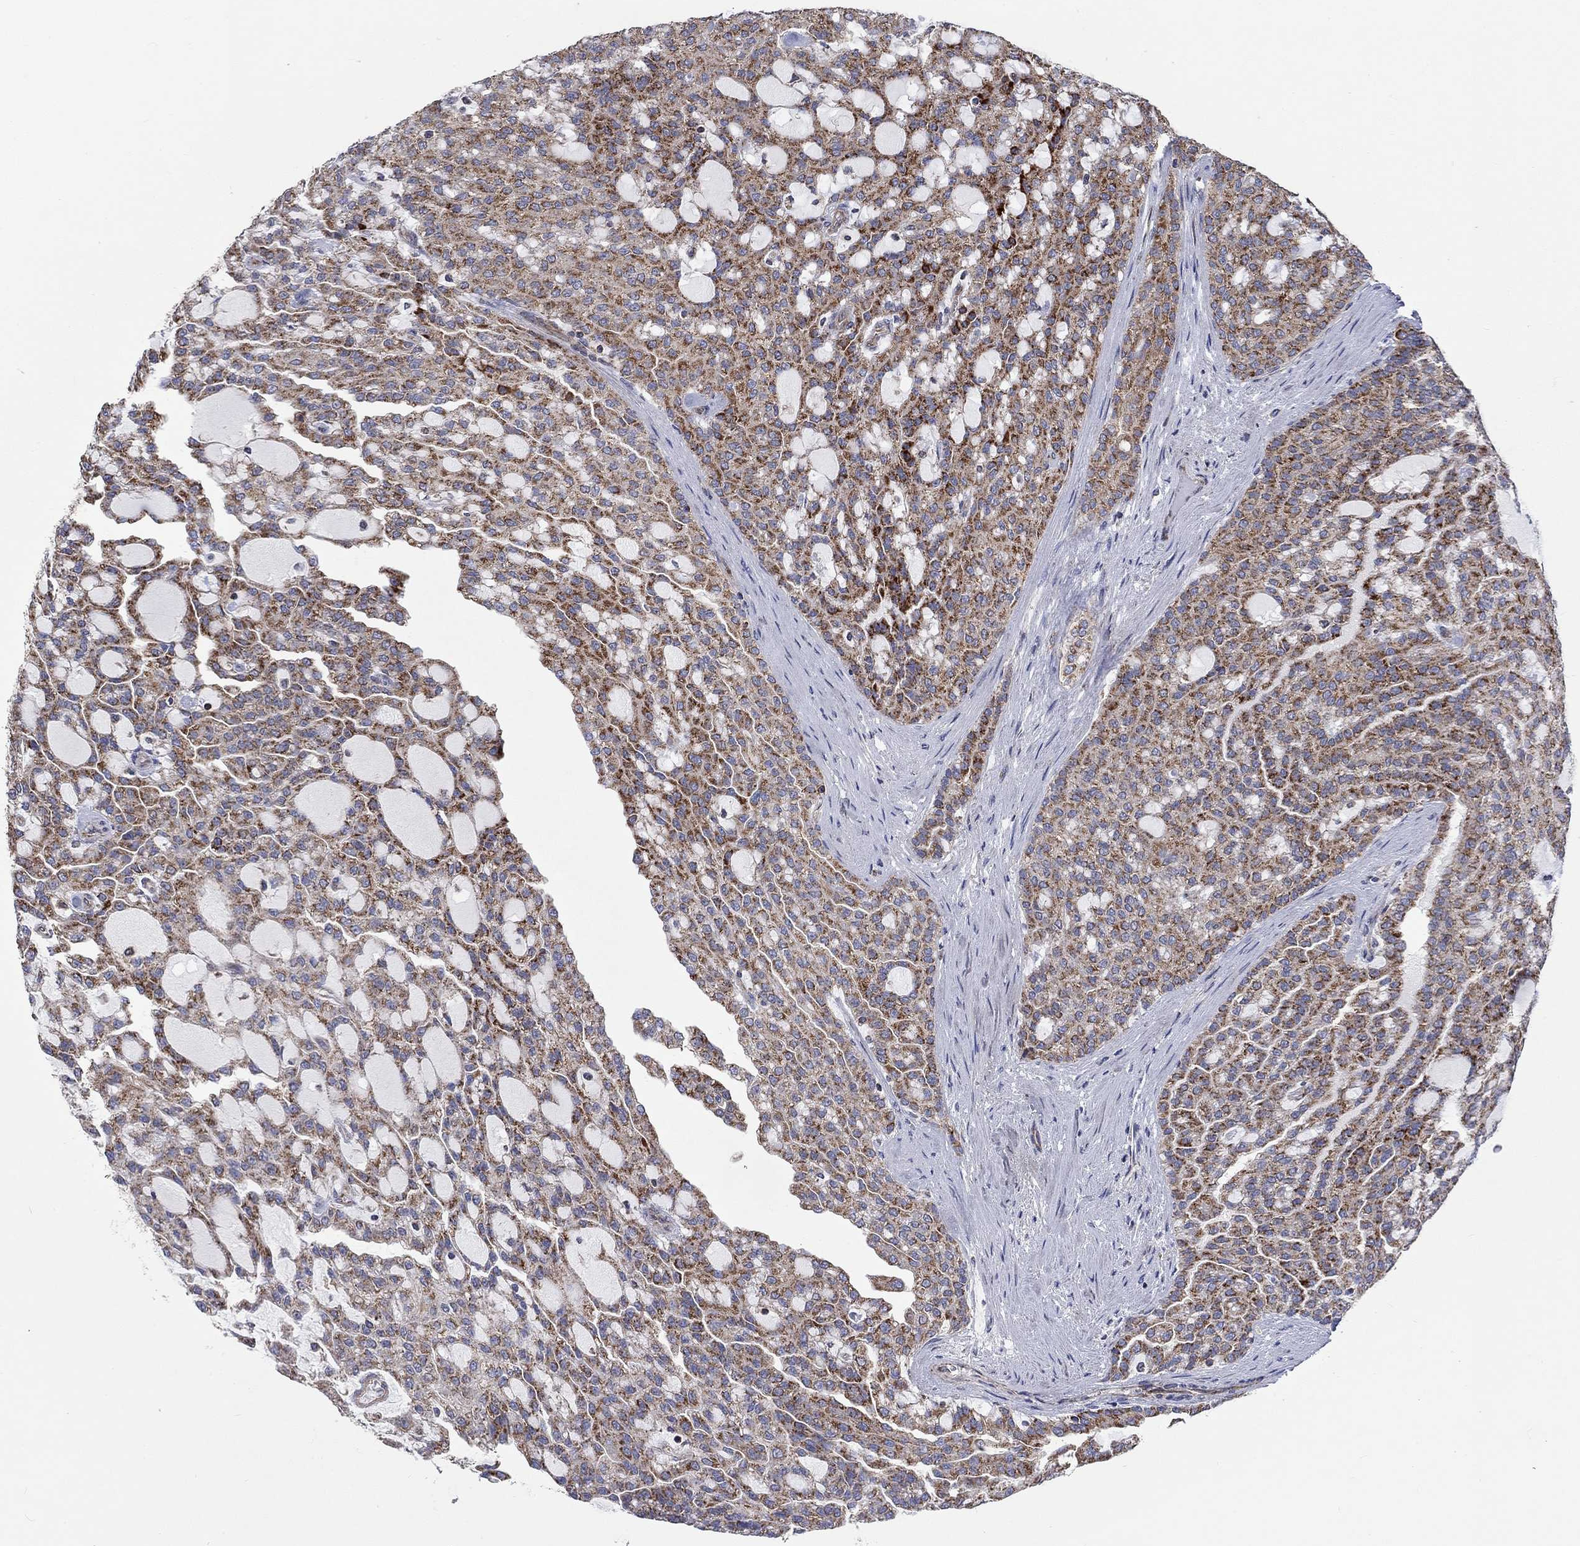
{"staining": {"intensity": "strong", "quantity": "25%-75%", "location": "cytoplasmic/membranous"}, "tissue": "renal cancer", "cell_type": "Tumor cells", "image_type": "cancer", "snomed": [{"axis": "morphology", "description": "Adenocarcinoma, NOS"}, {"axis": "topography", "description": "Kidney"}], "caption": "The image demonstrates immunohistochemical staining of renal cancer. There is strong cytoplasmic/membranous positivity is identified in about 25%-75% of tumor cells. The staining was performed using DAB, with brown indicating positive protein expression. Nuclei are stained blue with hematoxylin.", "gene": "RPLP0", "patient": {"sex": "male", "age": 63}}